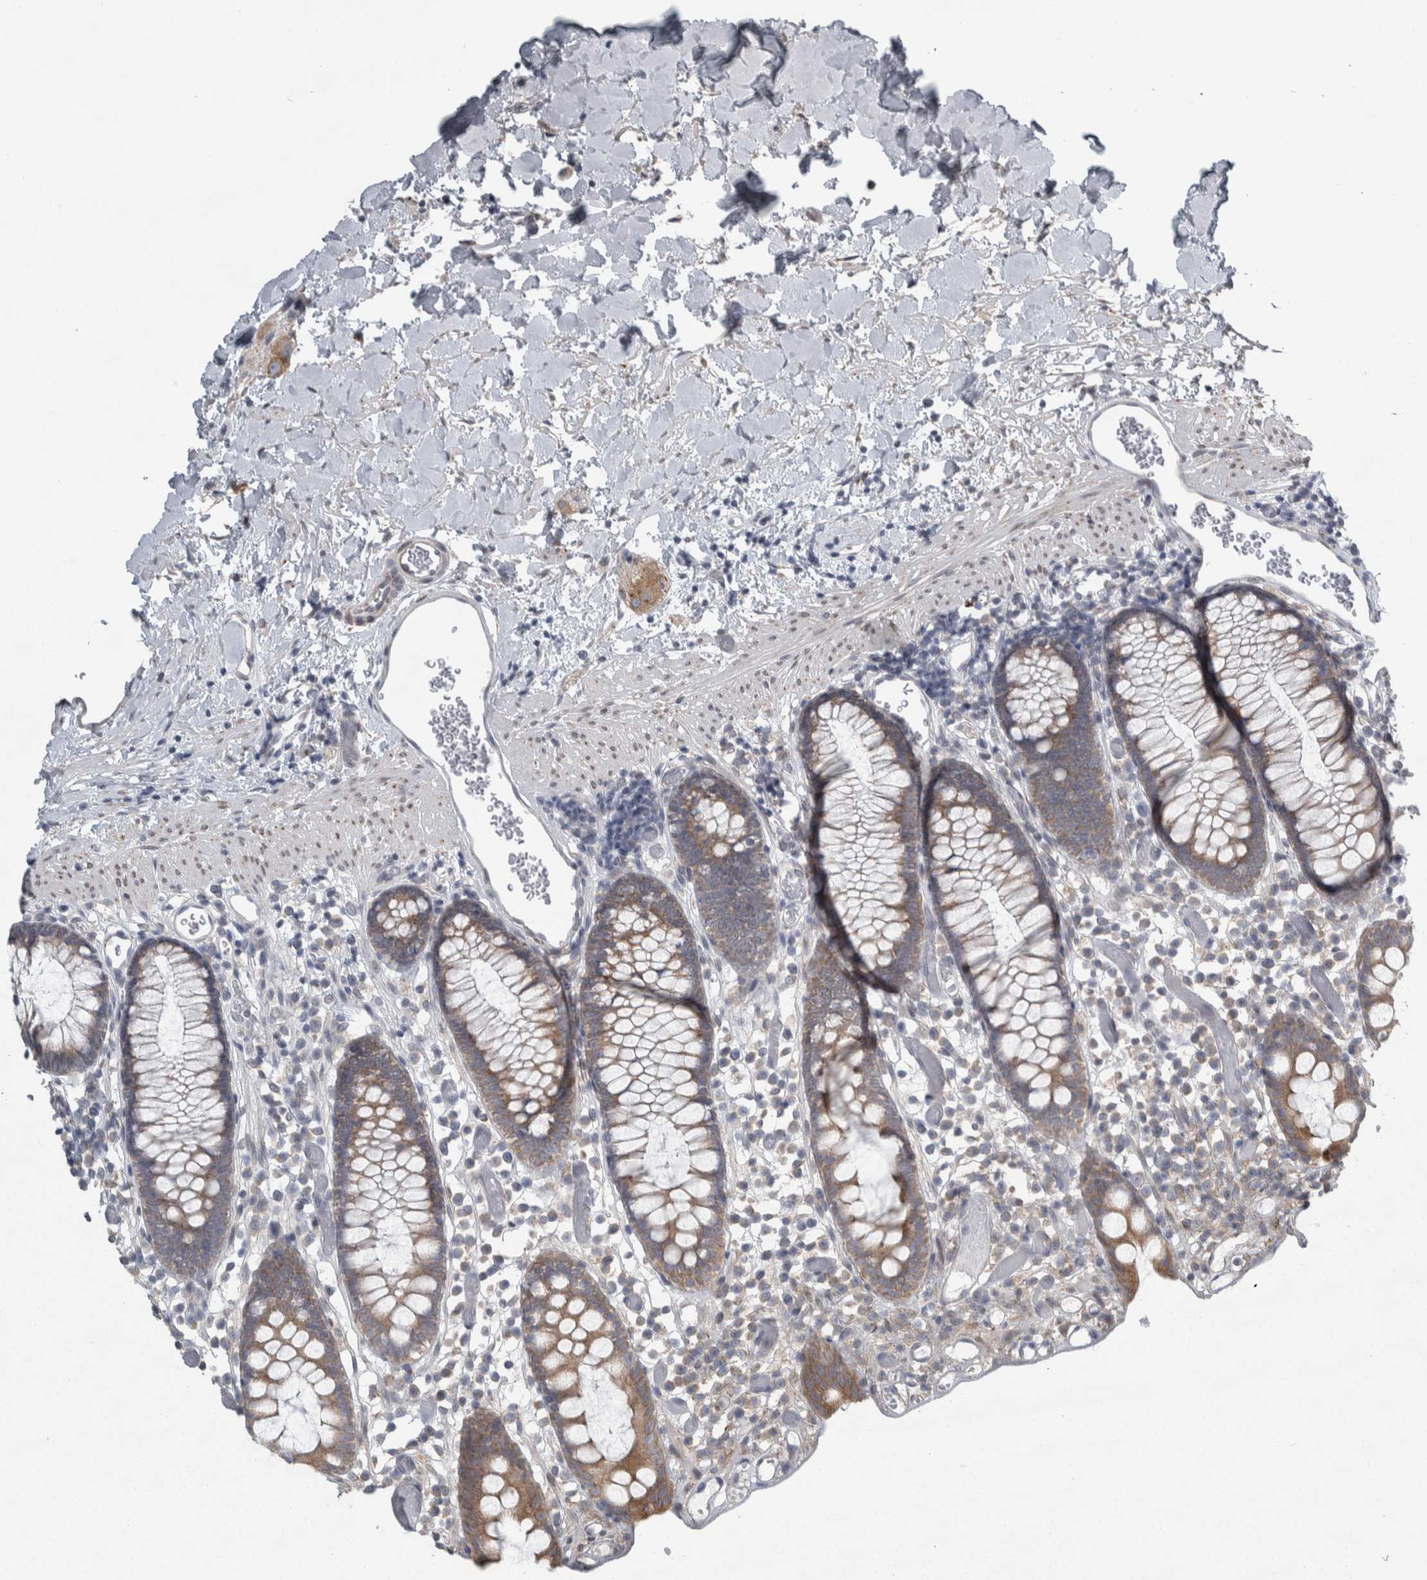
{"staining": {"intensity": "negative", "quantity": "none", "location": "none"}, "tissue": "colon", "cell_type": "Endothelial cells", "image_type": "normal", "snomed": [{"axis": "morphology", "description": "Normal tissue, NOS"}, {"axis": "topography", "description": "Colon"}], "caption": "DAB immunohistochemical staining of normal human colon exhibits no significant positivity in endothelial cells.", "gene": "SIGMAR1", "patient": {"sex": "male", "age": 14}}